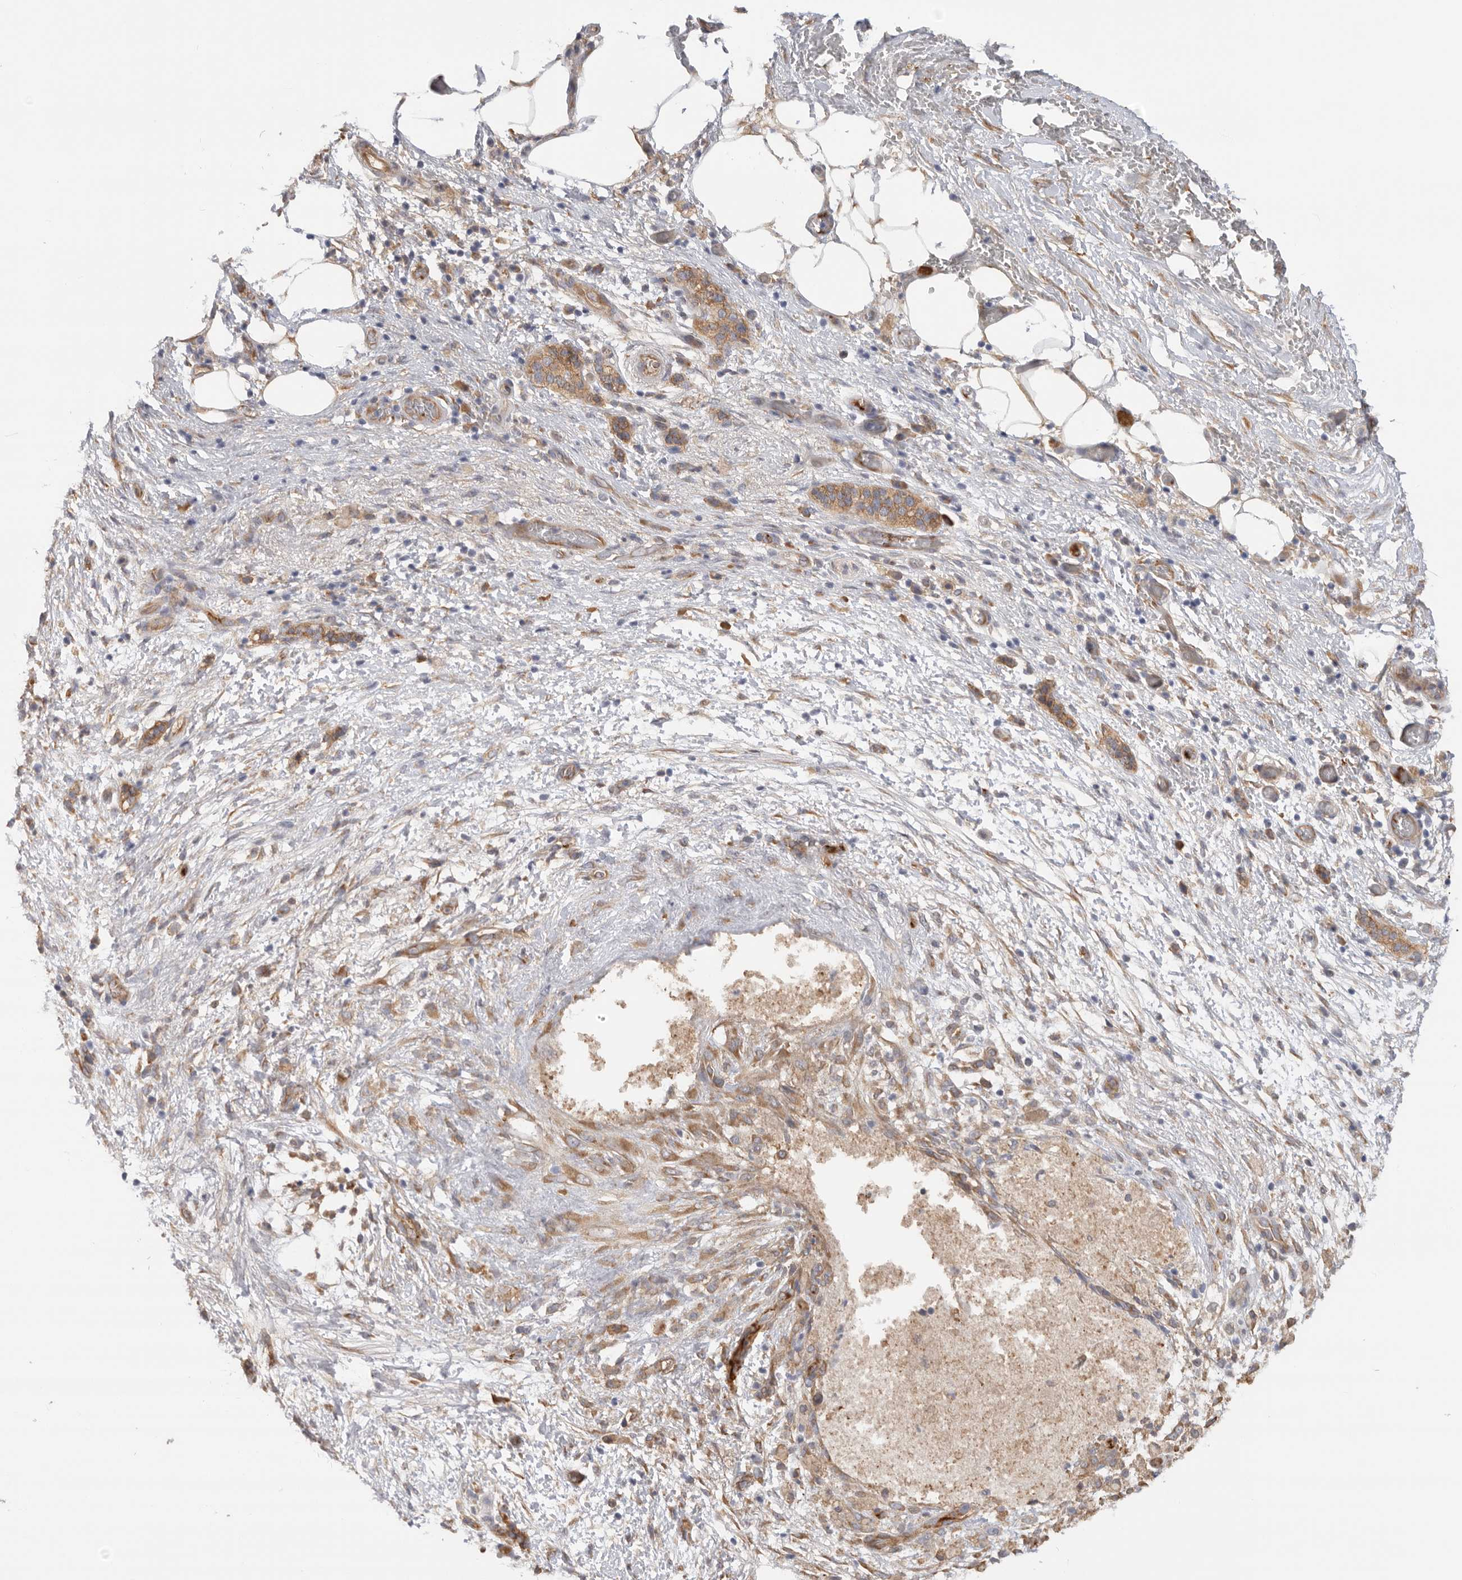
{"staining": {"intensity": "moderate", "quantity": ">75%", "location": "cytoplasmic/membranous"}, "tissue": "pancreatic cancer", "cell_type": "Tumor cells", "image_type": "cancer", "snomed": [{"axis": "morphology", "description": "Adenocarcinoma, NOS"}, {"axis": "topography", "description": "Pancreas"}], "caption": "Protein expression analysis of human pancreatic cancer (adenocarcinoma) reveals moderate cytoplasmic/membranous expression in approximately >75% of tumor cells. (Stains: DAB in brown, nuclei in blue, Microscopy: brightfield microscopy at high magnification).", "gene": "CDC42BPB", "patient": {"sex": "female", "age": 78}}